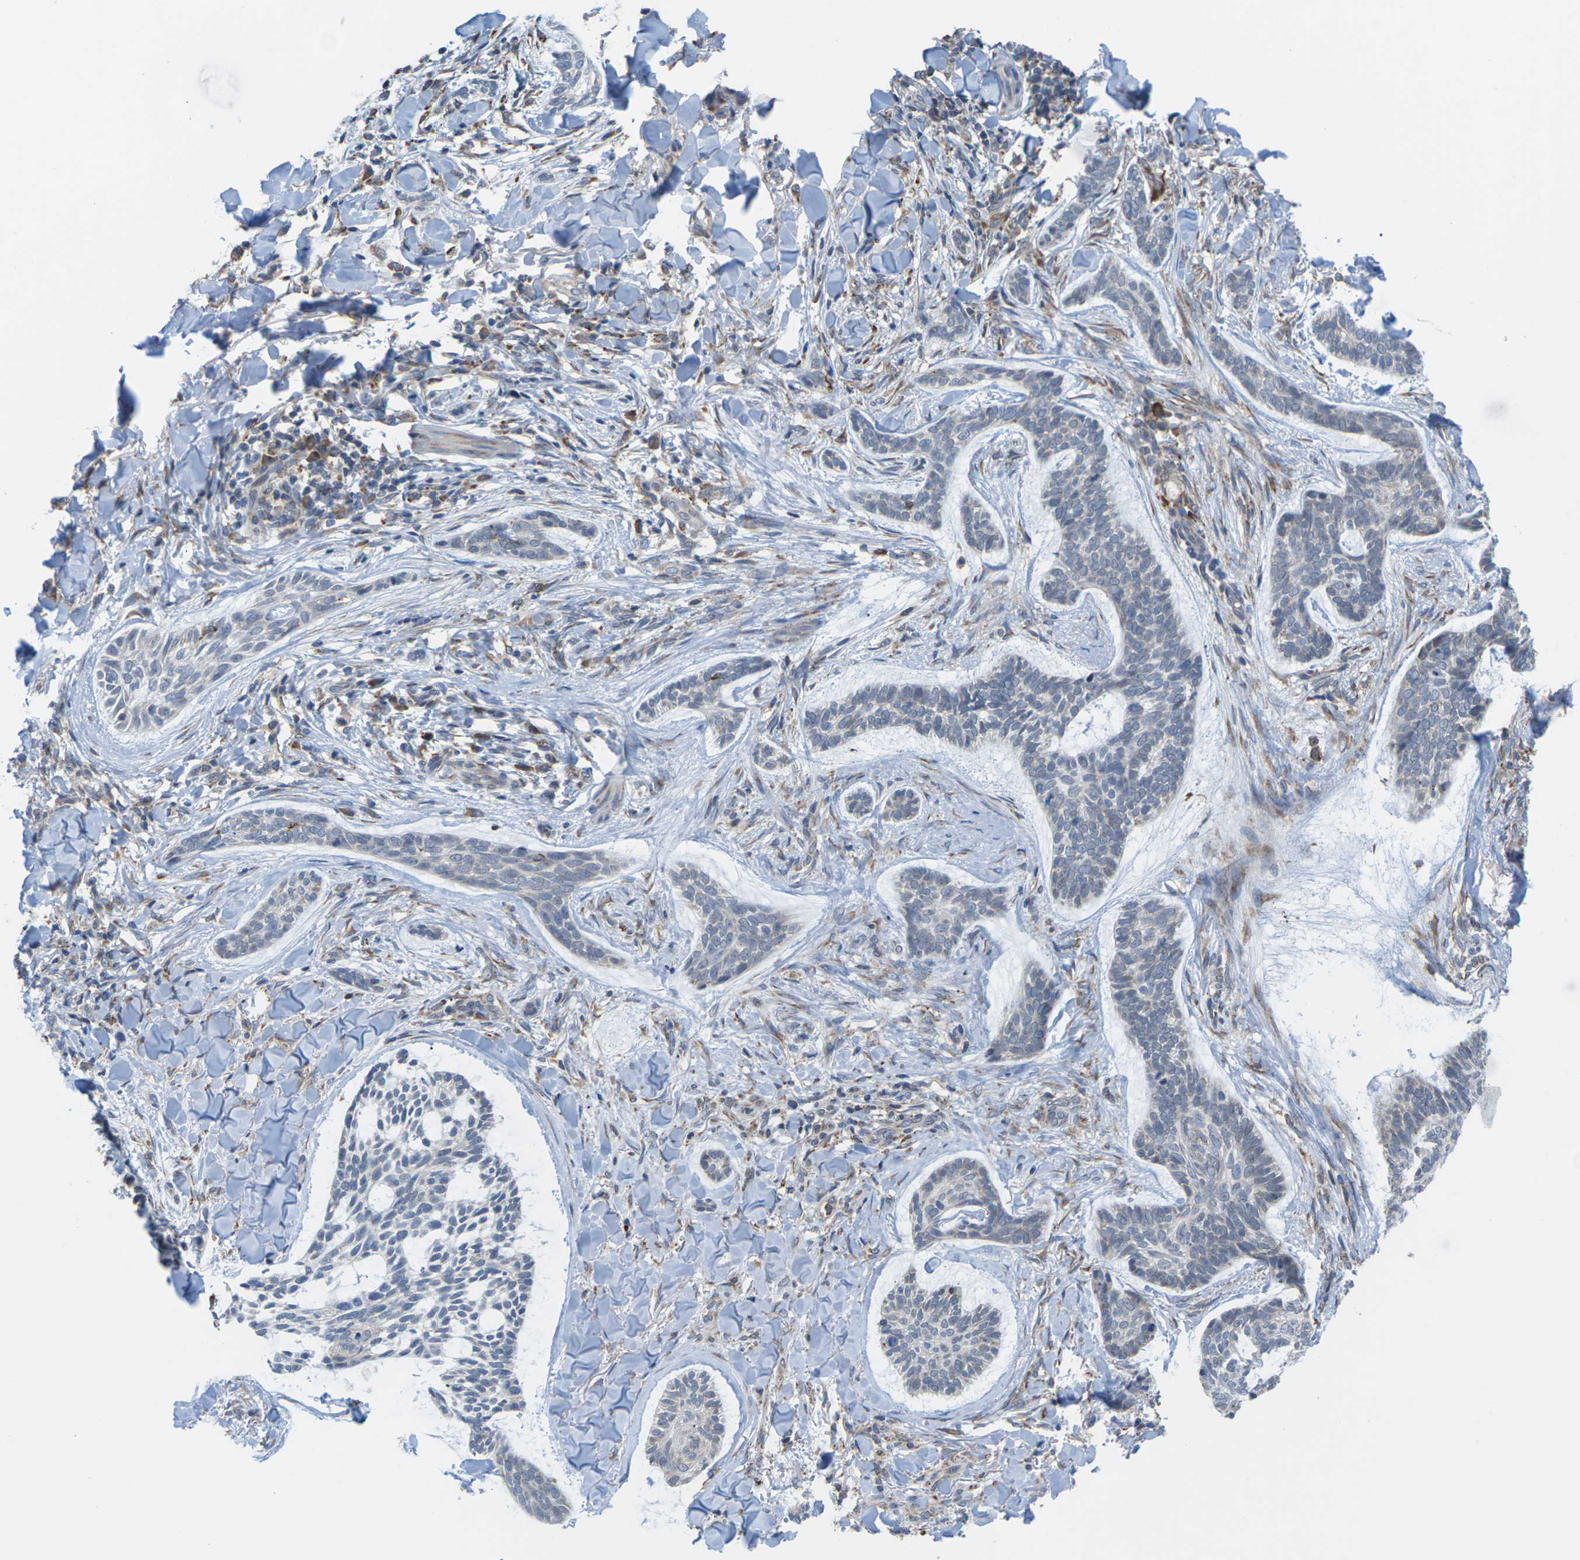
{"staining": {"intensity": "negative", "quantity": "none", "location": "none"}, "tissue": "skin cancer", "cell_type": "Tumor cells", "image_type": "cancer", "snomed": [{"axis": "morphology", "description": "Basal cell carcinoma"}, {"axis": "topography", "description": "Skin"}], "caption": "Immunohistochemistry (IHC) of human skin basal cell carcinoma displays no staining in tumor cells. (DAB immunohistochemistry (IHC), high magnification).", "gene": "PDZK1IP1", "patient": {"sex": "male", "age": 43}}